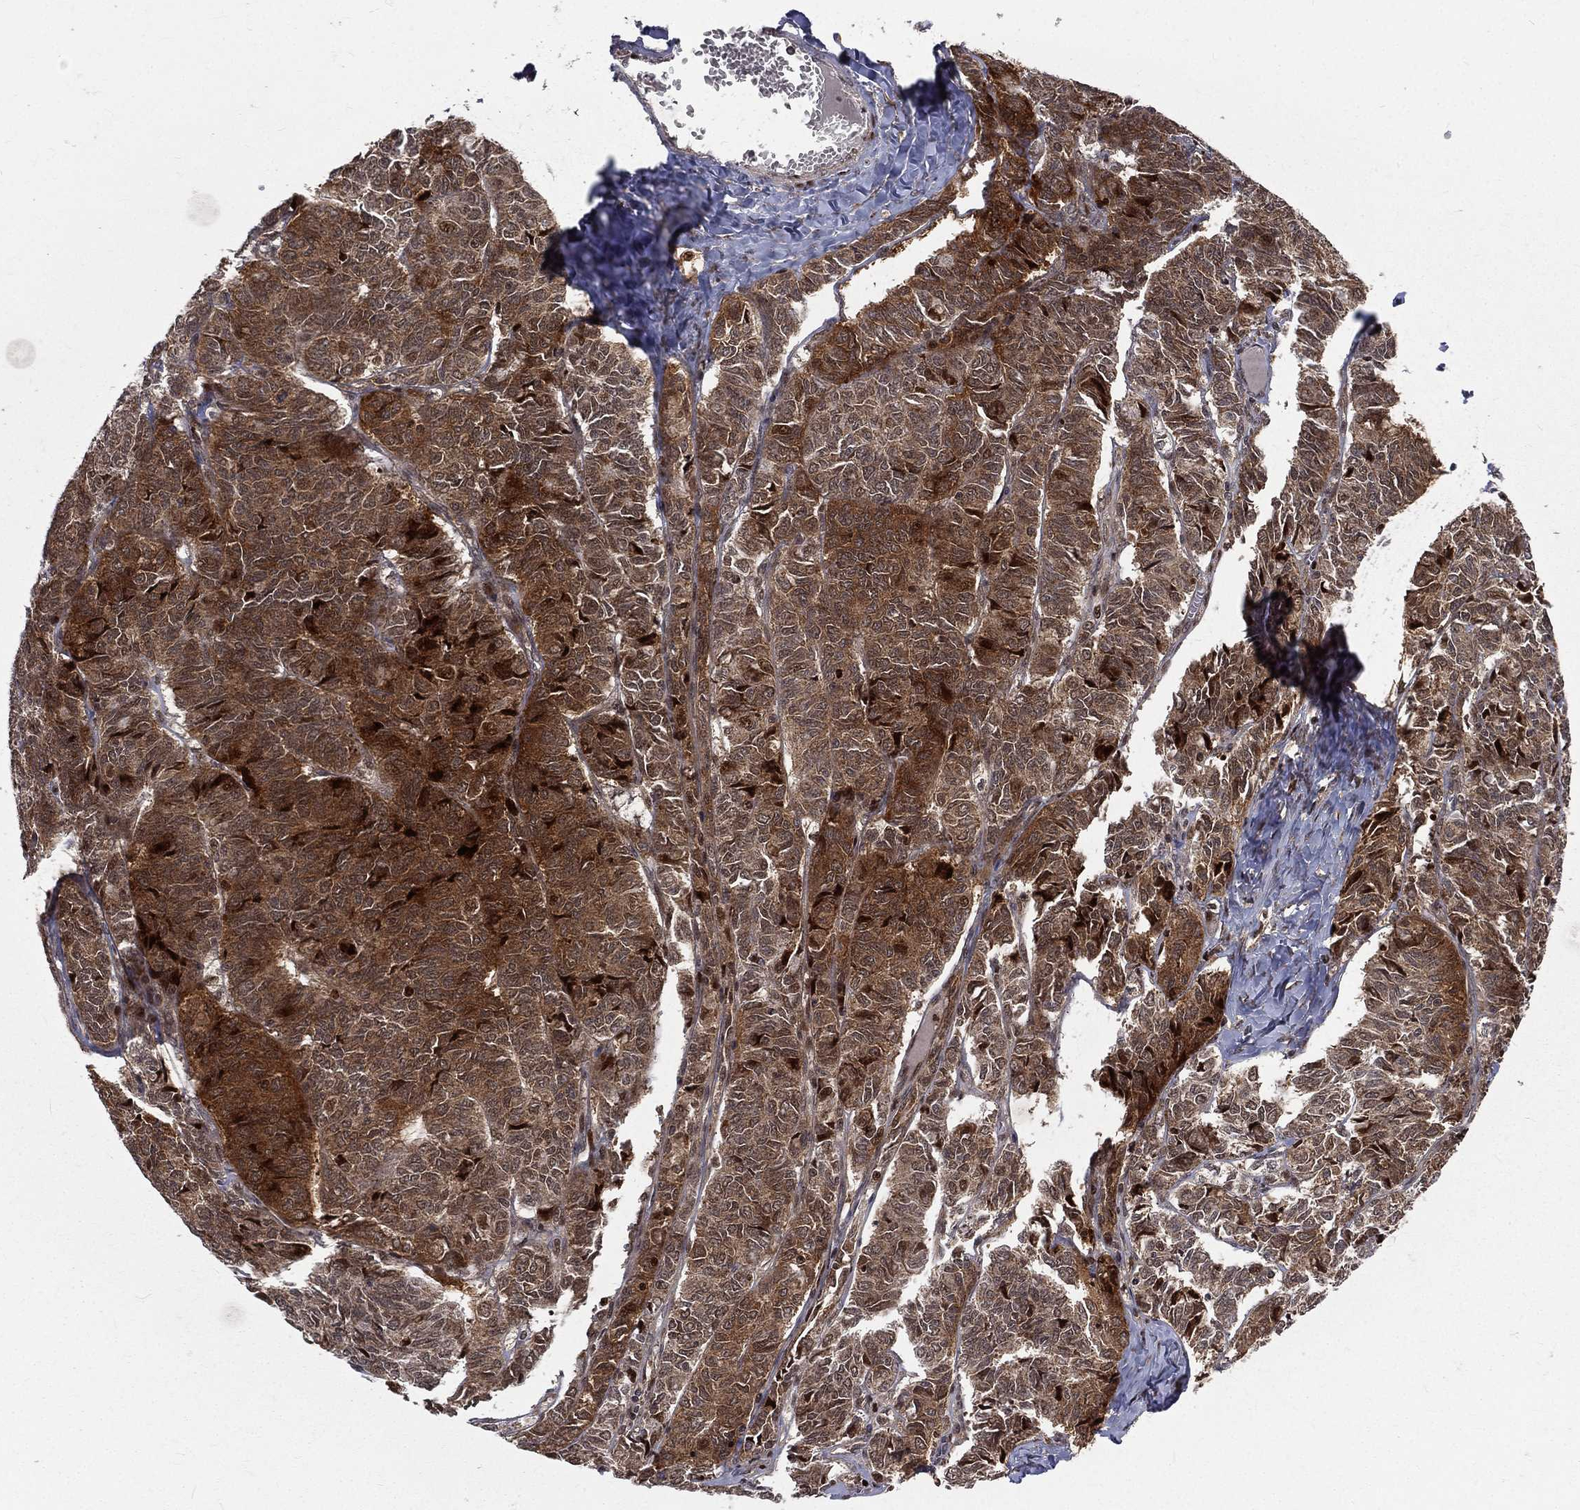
{"staining": {"intensity": "moderate", "quantity": ">75%", "location": "cytoplasmic/membranous"}, "tissue": "ovarian cancer", "cell_type": "Tumor cells", "image_type": "cancer", "snomed": [{"axis": "morphology", "description": "Carcinoma, endometroid"}, {"axis": "topography", "description": "Ovary"}], "caption": "High-power microscopy captured an immunohistochemistry (IHC) photomicrograph of ovarian endometroid carcinoma, revealing moderate cytoplasmic/membranous positivity in approximately >75% of tumor cells.", "gene": "MDM2", "patient": {"sex": "female", "age": 80}}